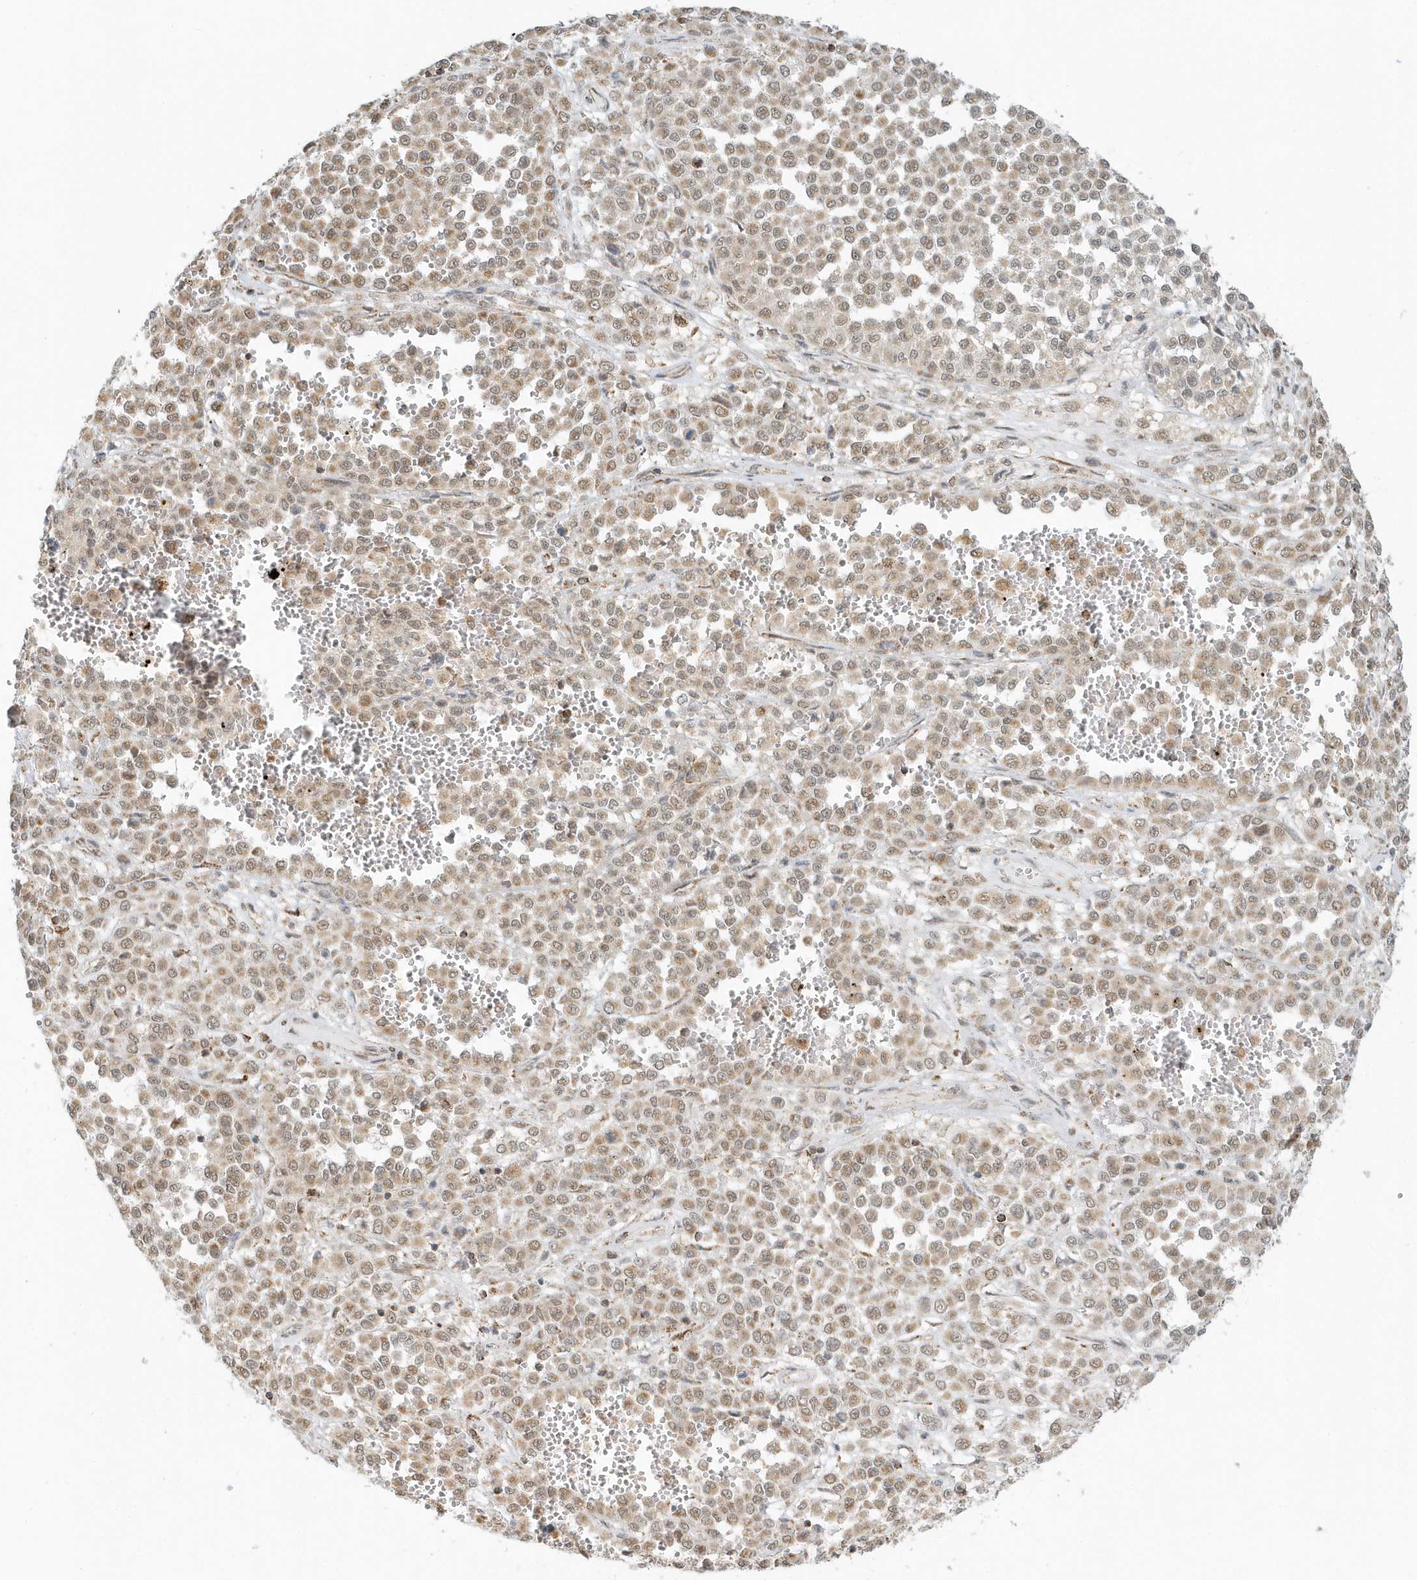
{"staining": {"intensity": "weak", "quantity": ">75%", "location": "cytoplasmic/membranous,nuclear"}, "tissue": "melanoma", "cell_type": "Tumor cells", "image_type": "cancer", "snomed": [{"axis": "morphology", "description": "Malignant melanoma, Metastatic site"}, {"axis": "topography", "description": "Pancreas"}], "caption": "Melanoma tissue demonstrates weak cytoplasmic/membranous and nuclear positivity in approximately >75% of tumor cells, visualized by immunohistochemistry.", "gene": "PSMD6", "patient": {"sex": "female", "age": 30}}